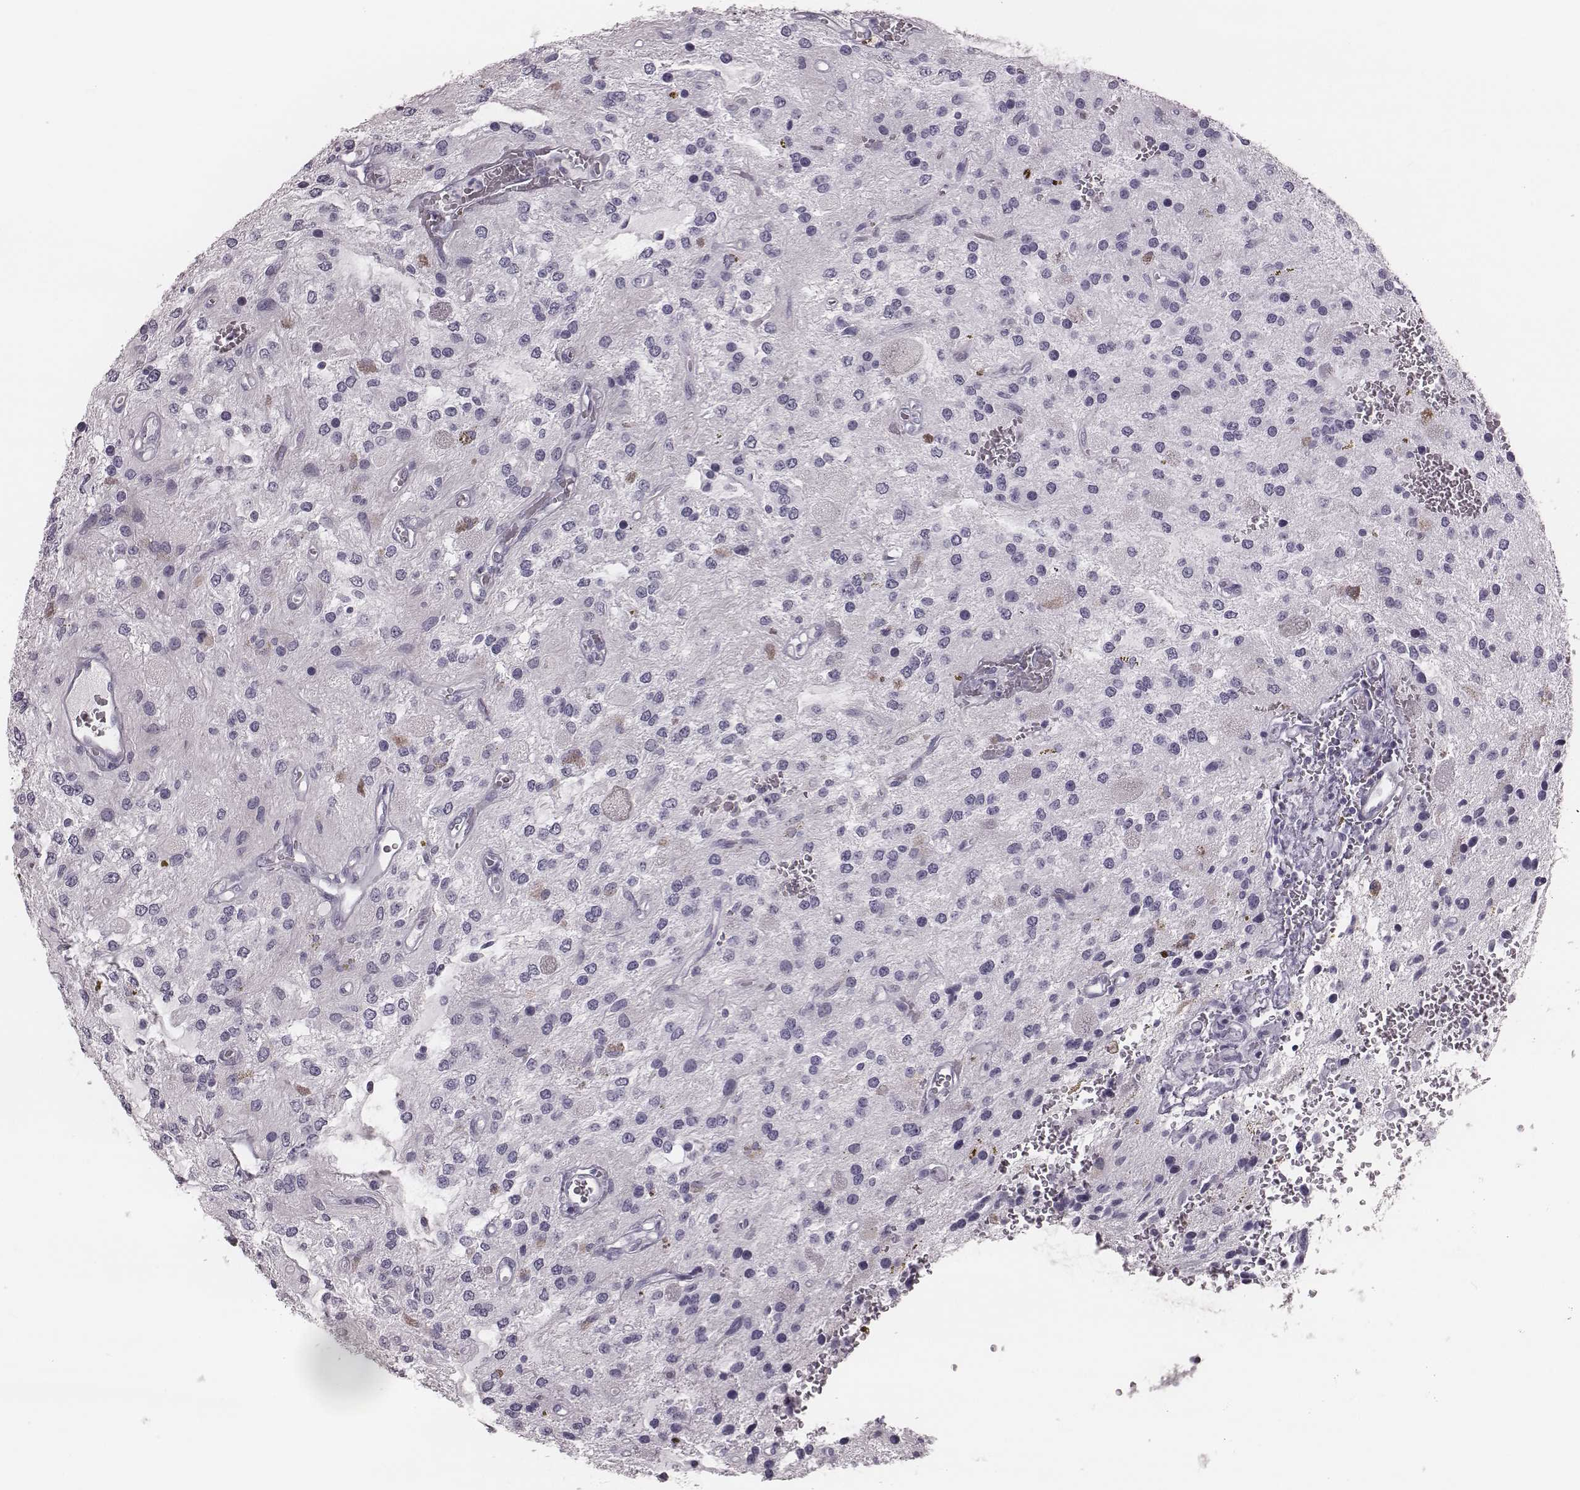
{"staining": {"intensity": "negative", "quantity": "none", "location": "none"}, "tissue": "glioma", "cell_type": "Tumor cells", "image_type": "cancer", "snomed": [{"axis": "morphology", "description": "Glioma, malignant, Low grade"}, {"axis": "topography", "description": "Cerebellum"}], "caption": "A histopathology image of malignant glioma (low-grade) stained for a protein shows no brown staining in tumor cells.", "gene": "KRT74", "patient": {"sex": "female", "age": 14}}